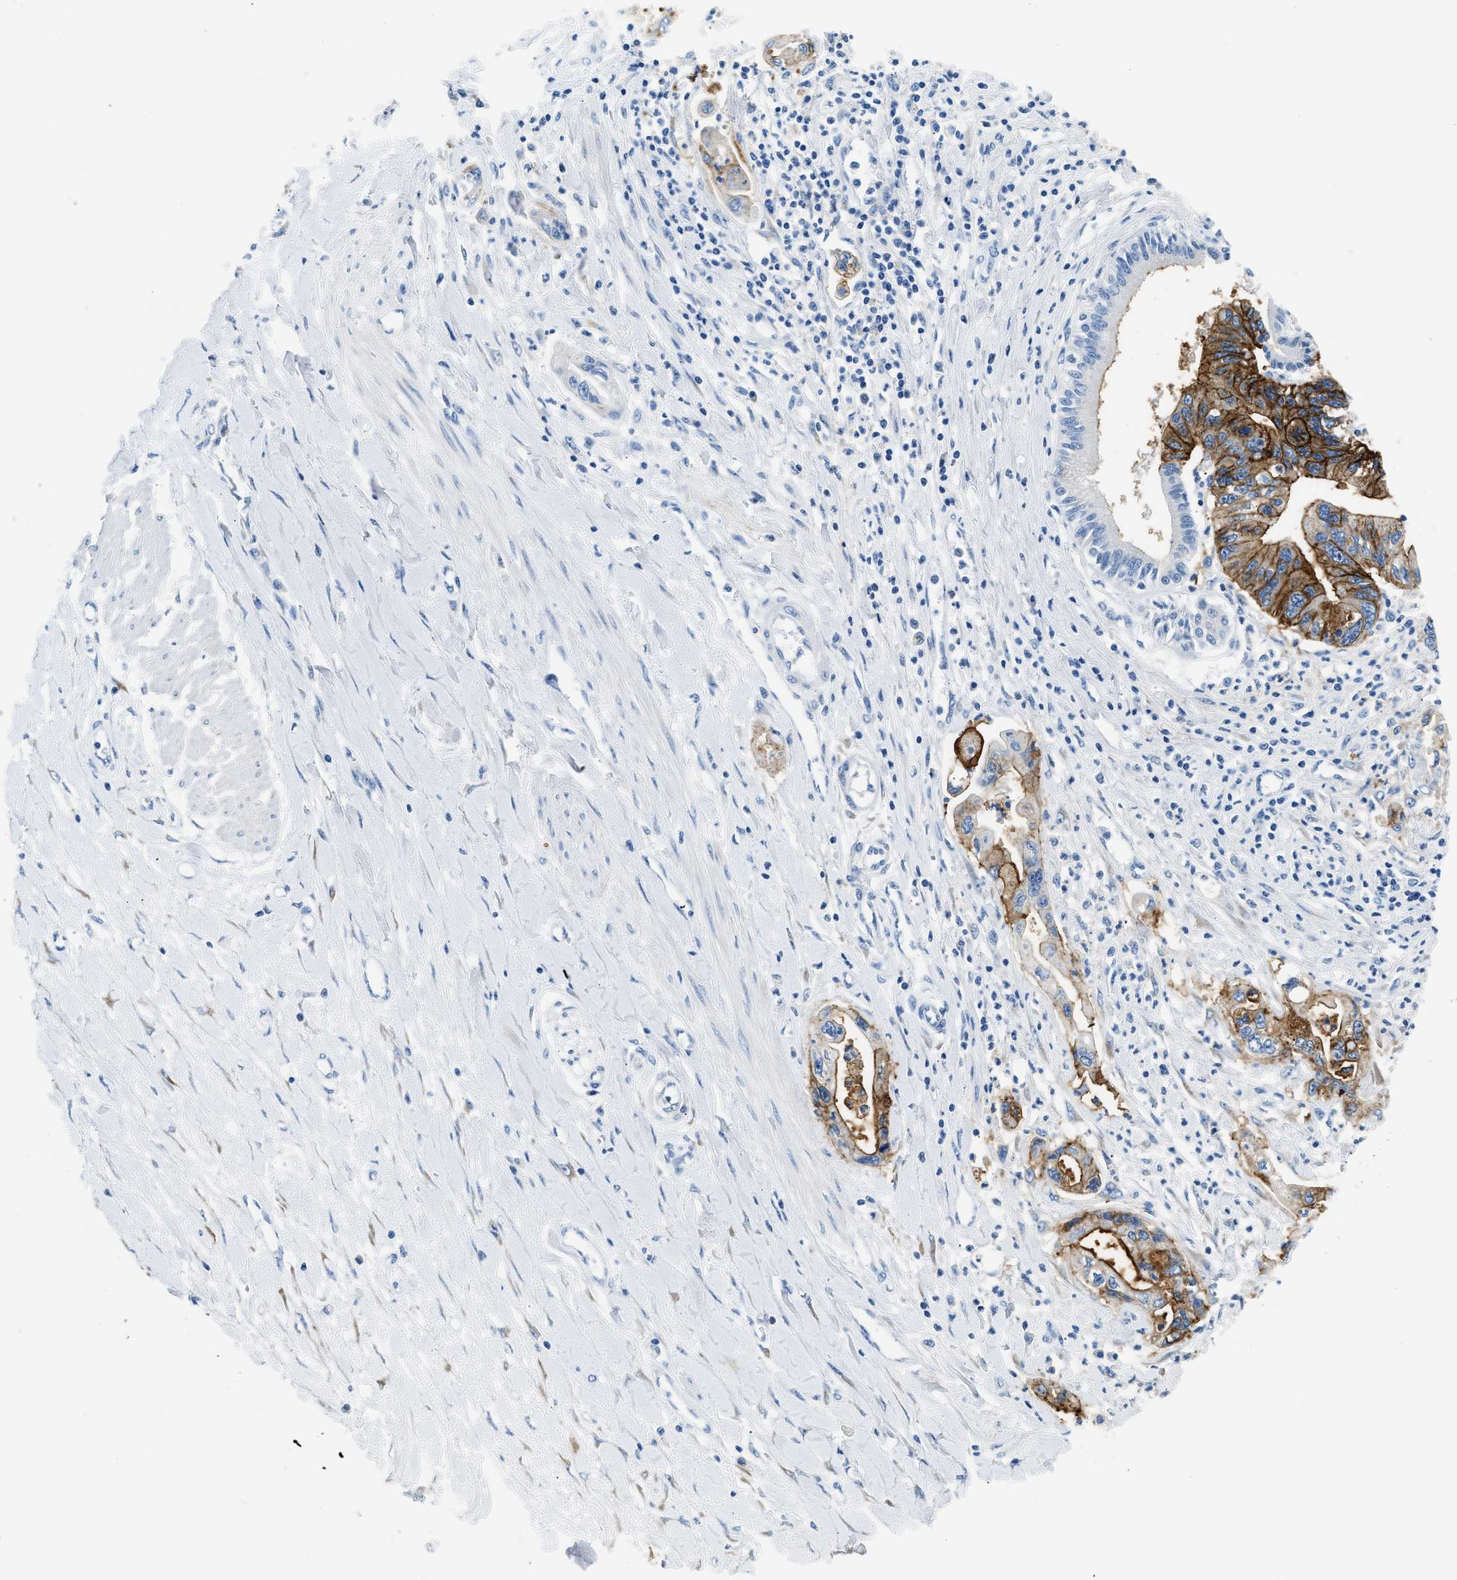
{"staining": {"intensity": "strong", "quantity": "25%-75%", "location": "cytoplasmic/membranous"}, "tissue": "pancreatic cancer", "cell_type": "Tumor cells", "image_type": "cancer", "snomed": [{"axis": "morphology", "description": "Adenocarcinoma, NOS"}, {"axis": "topography", "description": "Pancreas"}], "caption": "A high-resolution micrograph shows immunohistochemistry (IHC) staining of adenocarcinoma (pancreatic), which exhibits strong cytoplasmic/membranous staining in about 25%-75% of tumor cells.", "gene": "CLDN18", "patient": {"sex": "male", "age": 56}}